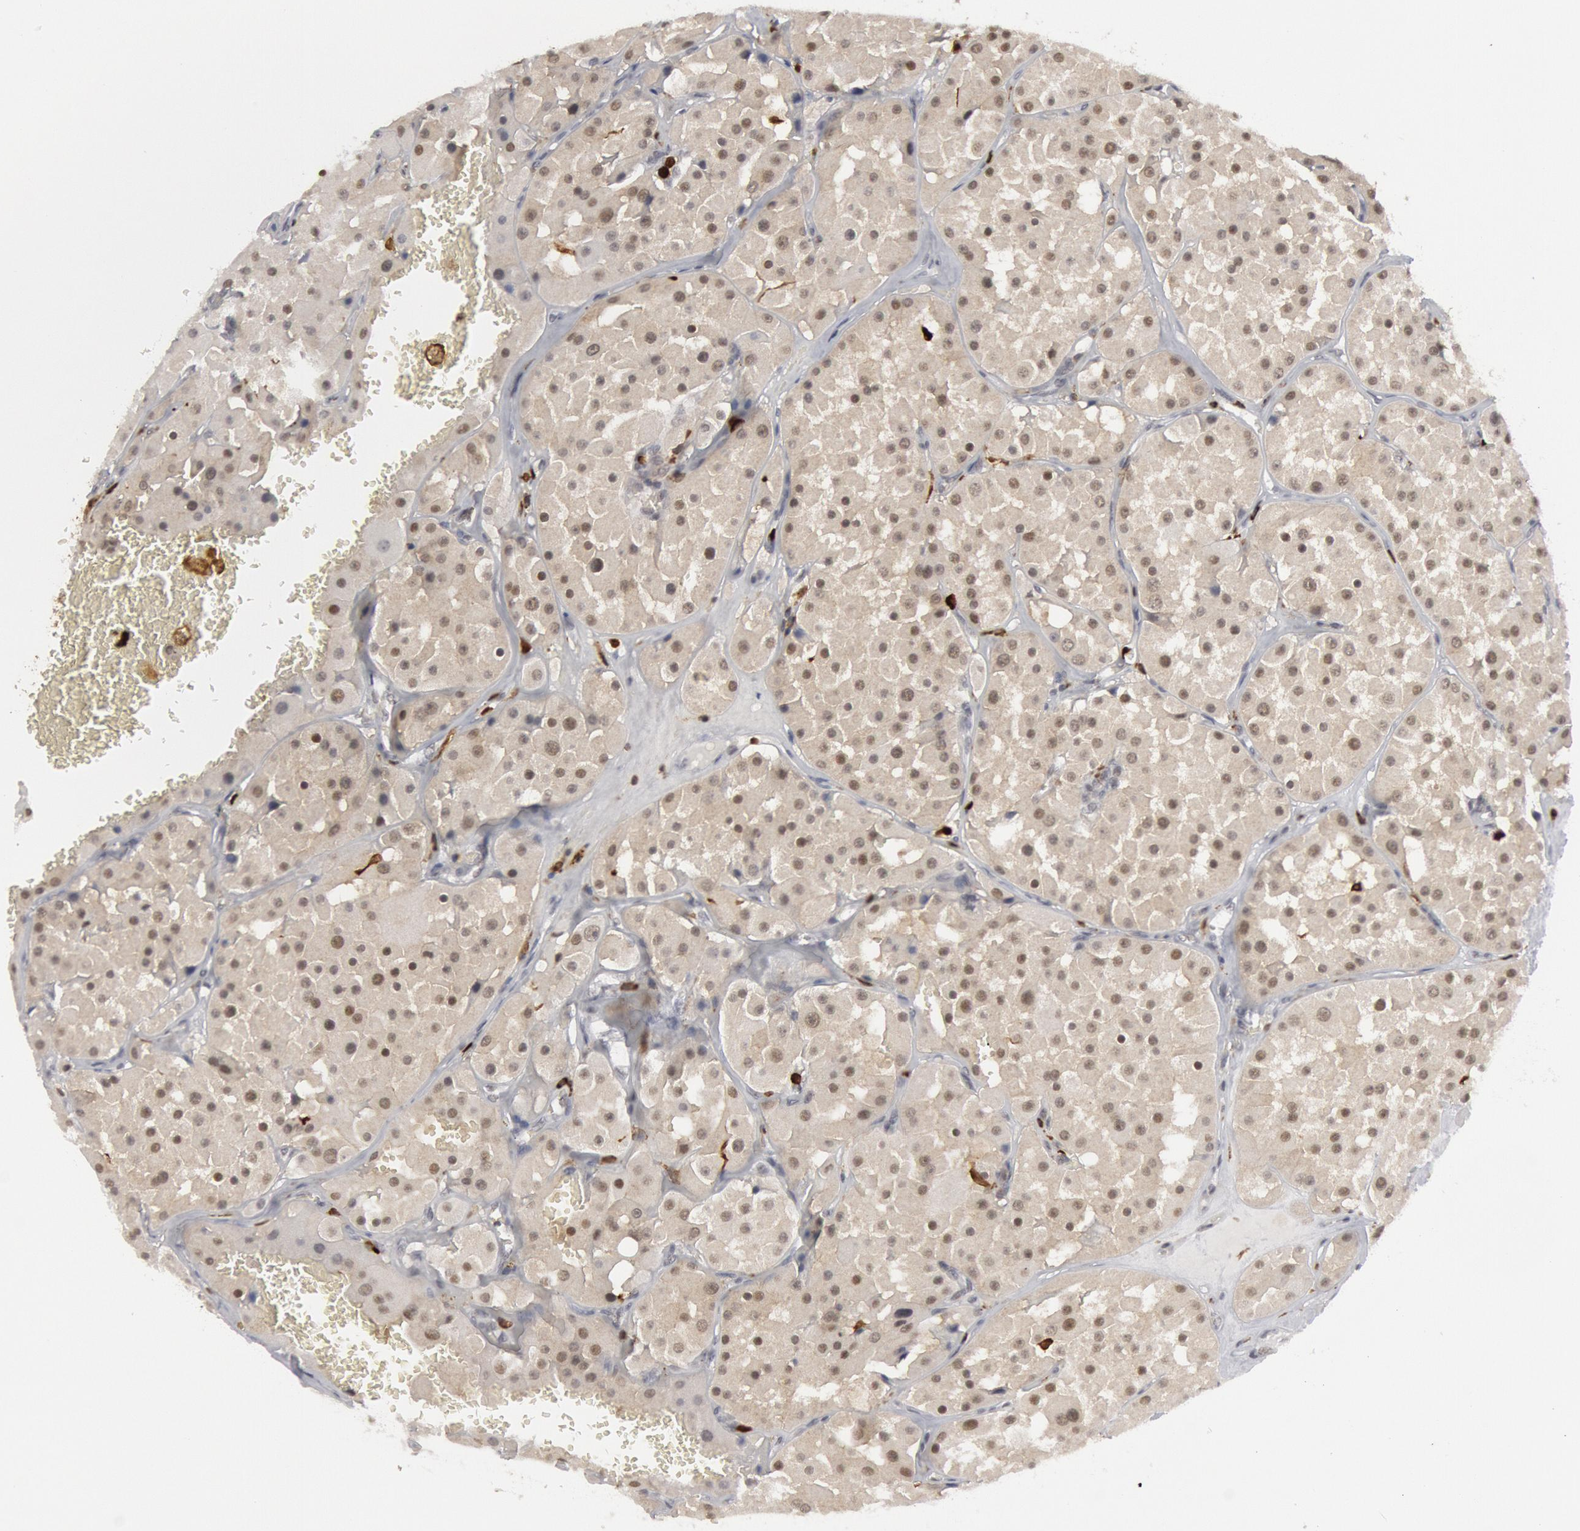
{"staining": {"intensity": "weak", "quantity": ">75%", "location": "cytoplasmic/membranous,nuclear"}, "tissue": "renal cancer", "cell_type": "Tumor cells", "image_type": "cancer", "snomed": [{"axis": "morphology", "description": "Adenocarcinoma, uncertain malignant potential"}, {"axis": "topography", "description": "Kidney"}], "caption": "Immunohistochemistry (IHC) (DAB) staining of human renal cancer (adenocarcinoma,  uncertain malignant potential) exhibits weak cytoplasmic/membranous and nuclear protein positivity in about >75% of tumor cells. The staining was performed using DAB, with brown indicating positive protein expression. Nuclei are stained blue with hematoxylin.", "gene": "PTPN6", "patient": {"sex": "male", "age": 63}}